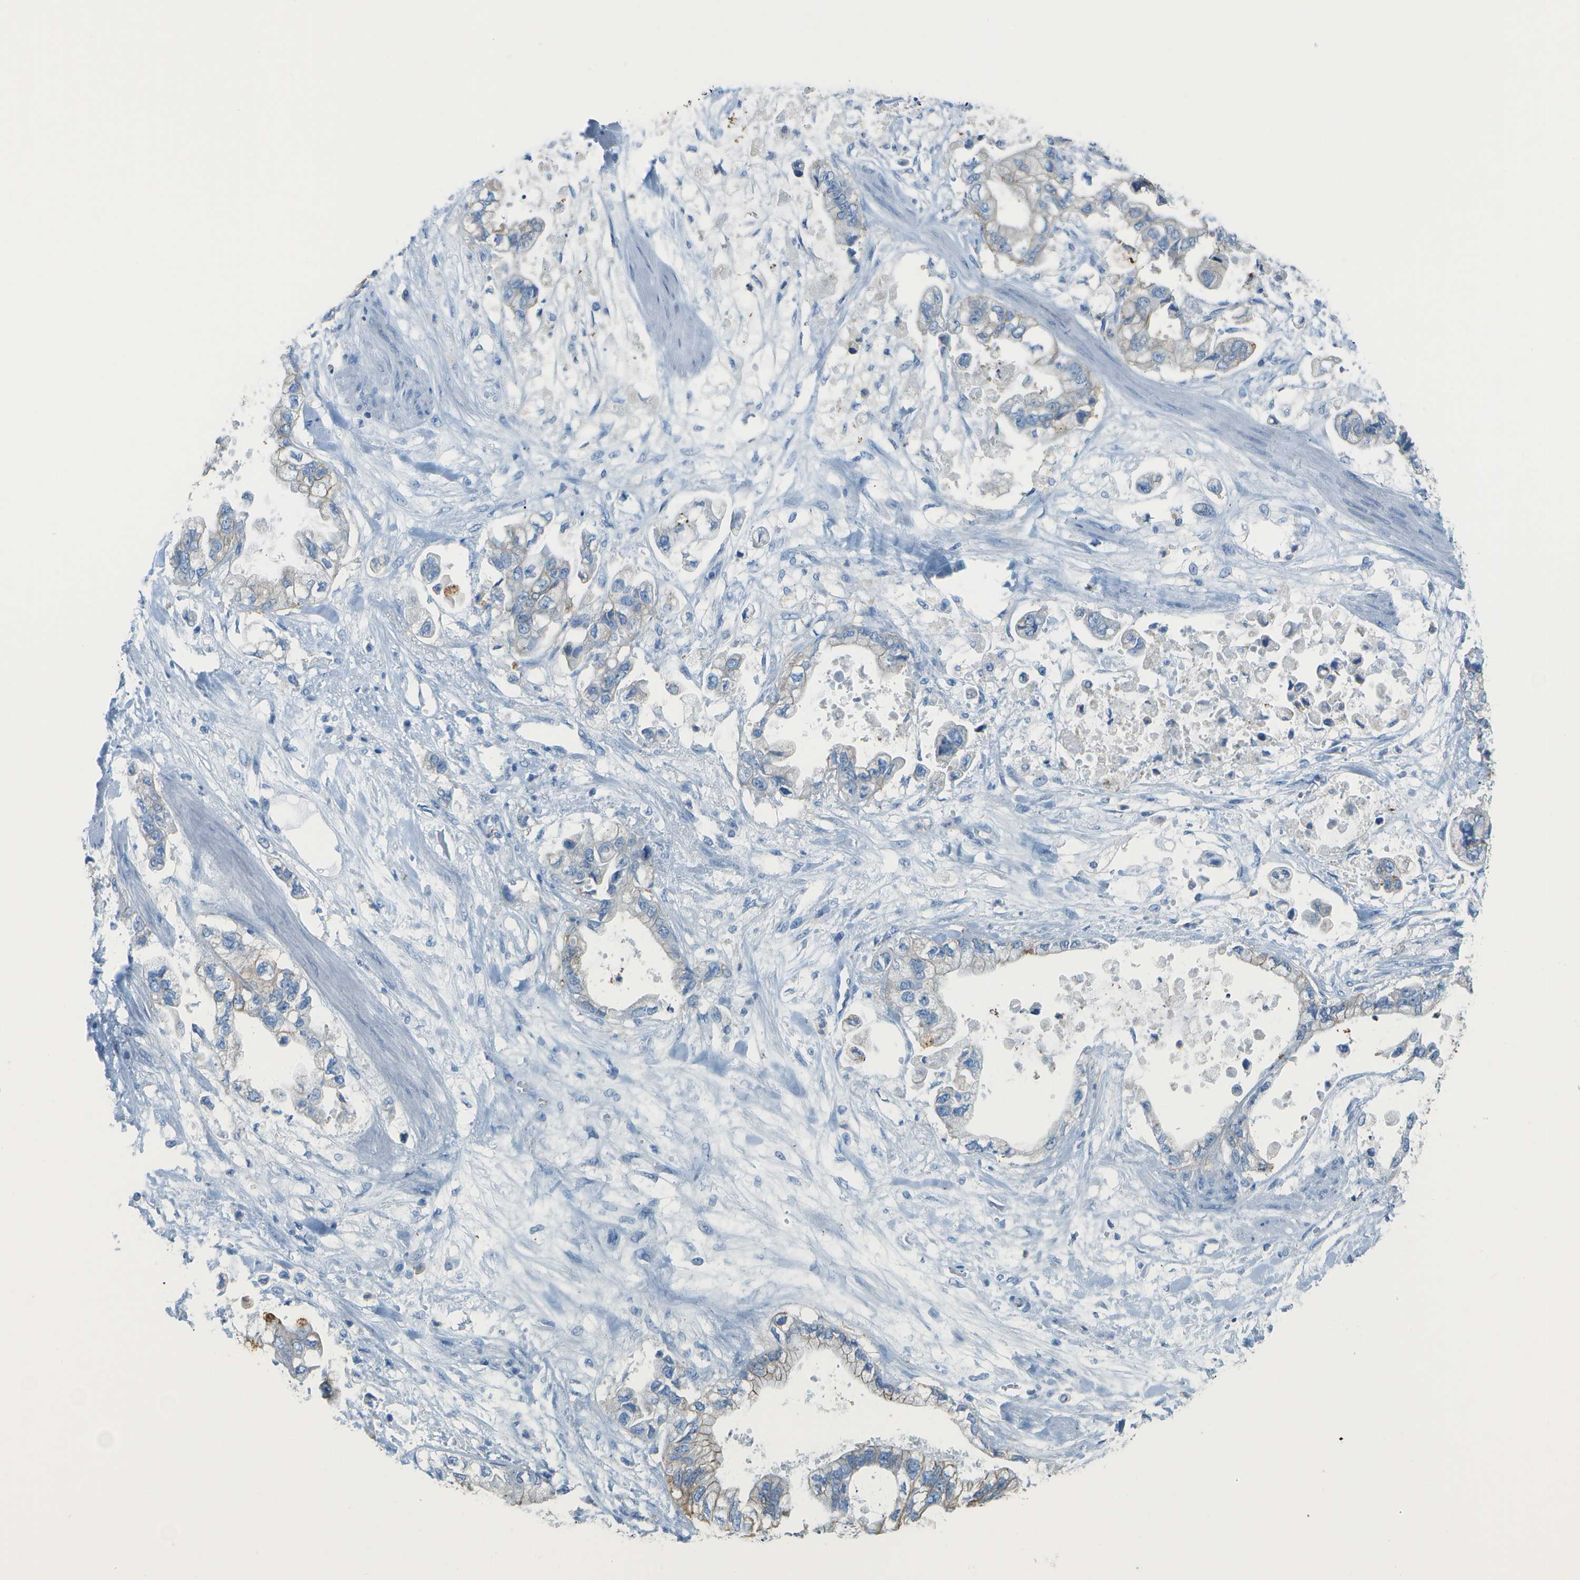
{"staining": {"intensity": "moderate", "quantity": "<25%", "location": "cytoplasmic/membranous"}, "tissue": "stomach cancer", "cell_type": "Tumor cells", "image_type": "cancer", "snomed": [{"axis": "morphology", "description": "Normal tissue, NOS"}, {"axis": "morphology", "description": "Adenocarcinoma, NOS"}, {"axis": "topography", "description": "Stomach"}], "caption": "Stomach cancer stained for a protein (brown) shows moderate cytoplasmic/membranous positive expression in approximately <25% of tumor cells.", "gene": "CD46", "patient": {"sex": "male", "age": 62}}